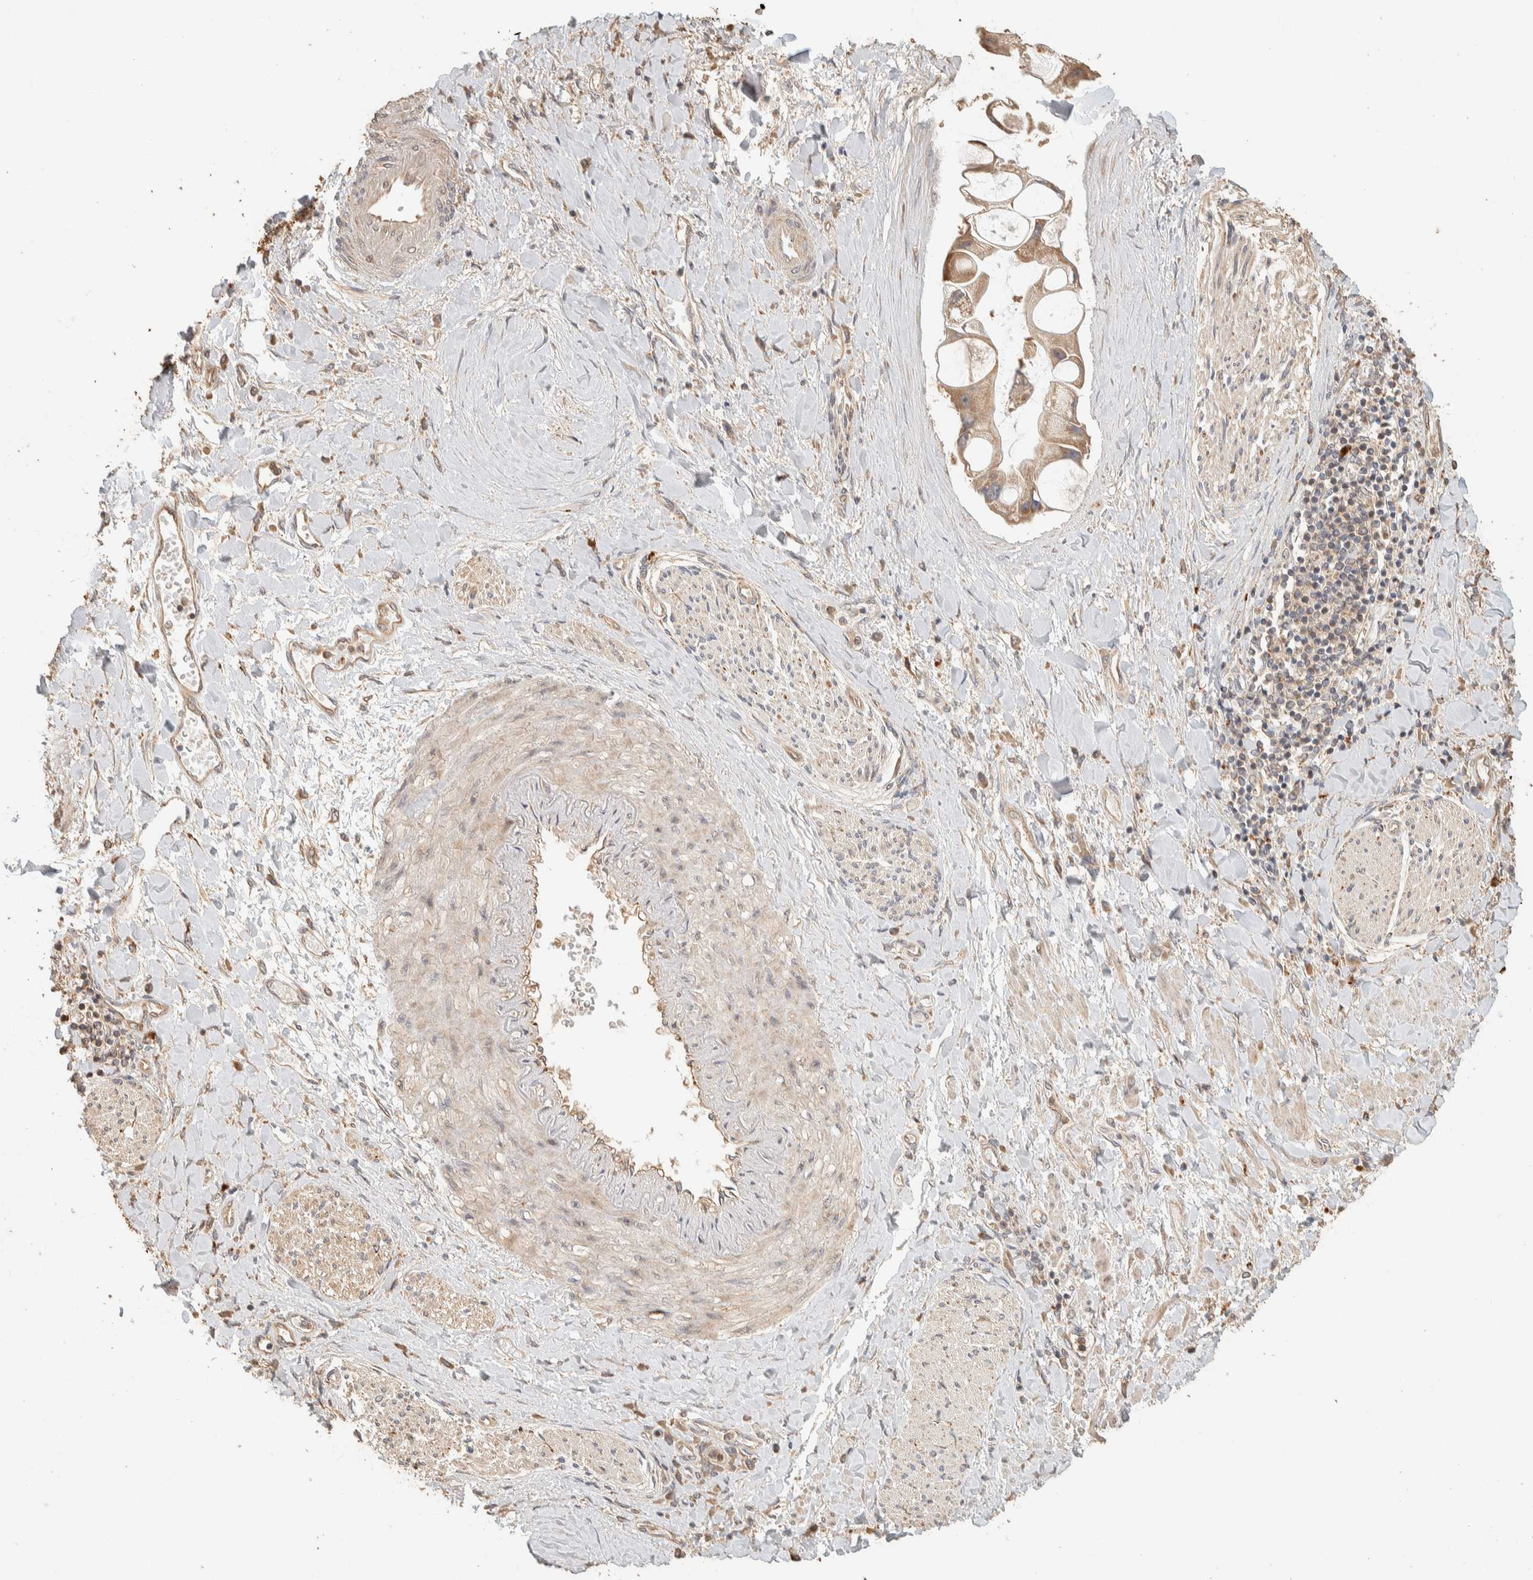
{"staining": {"intensity": "weak", "quantity": ">75%", "location": "cytoplasmic/membranous"}, "tissue": "liver cancer", "cell_type": "Tumor cells", "image_type": "cancer", "snomed": [{"axis": "morphology", "description": "Cholangiocarcinoma"}, {"axis": "topography", "description": "Liver"}], "caption": "High-magnification brightfield microscopy of cholangiocarcinoma (liver) stained with DAB (3,3'-diaminobenzidine) (brown) and counterstained with hematoxylin (blue). tumor cells exhibit weak cytoplasmic/membranous staining is present in about>75% of cells. The staining is performed using DAB brown chromogen to label protein expression. The nuclei are counter-stained blue using hematoxylin.", "gene": "EXOC7", "patient": {"sex": "male", "age": 50}}